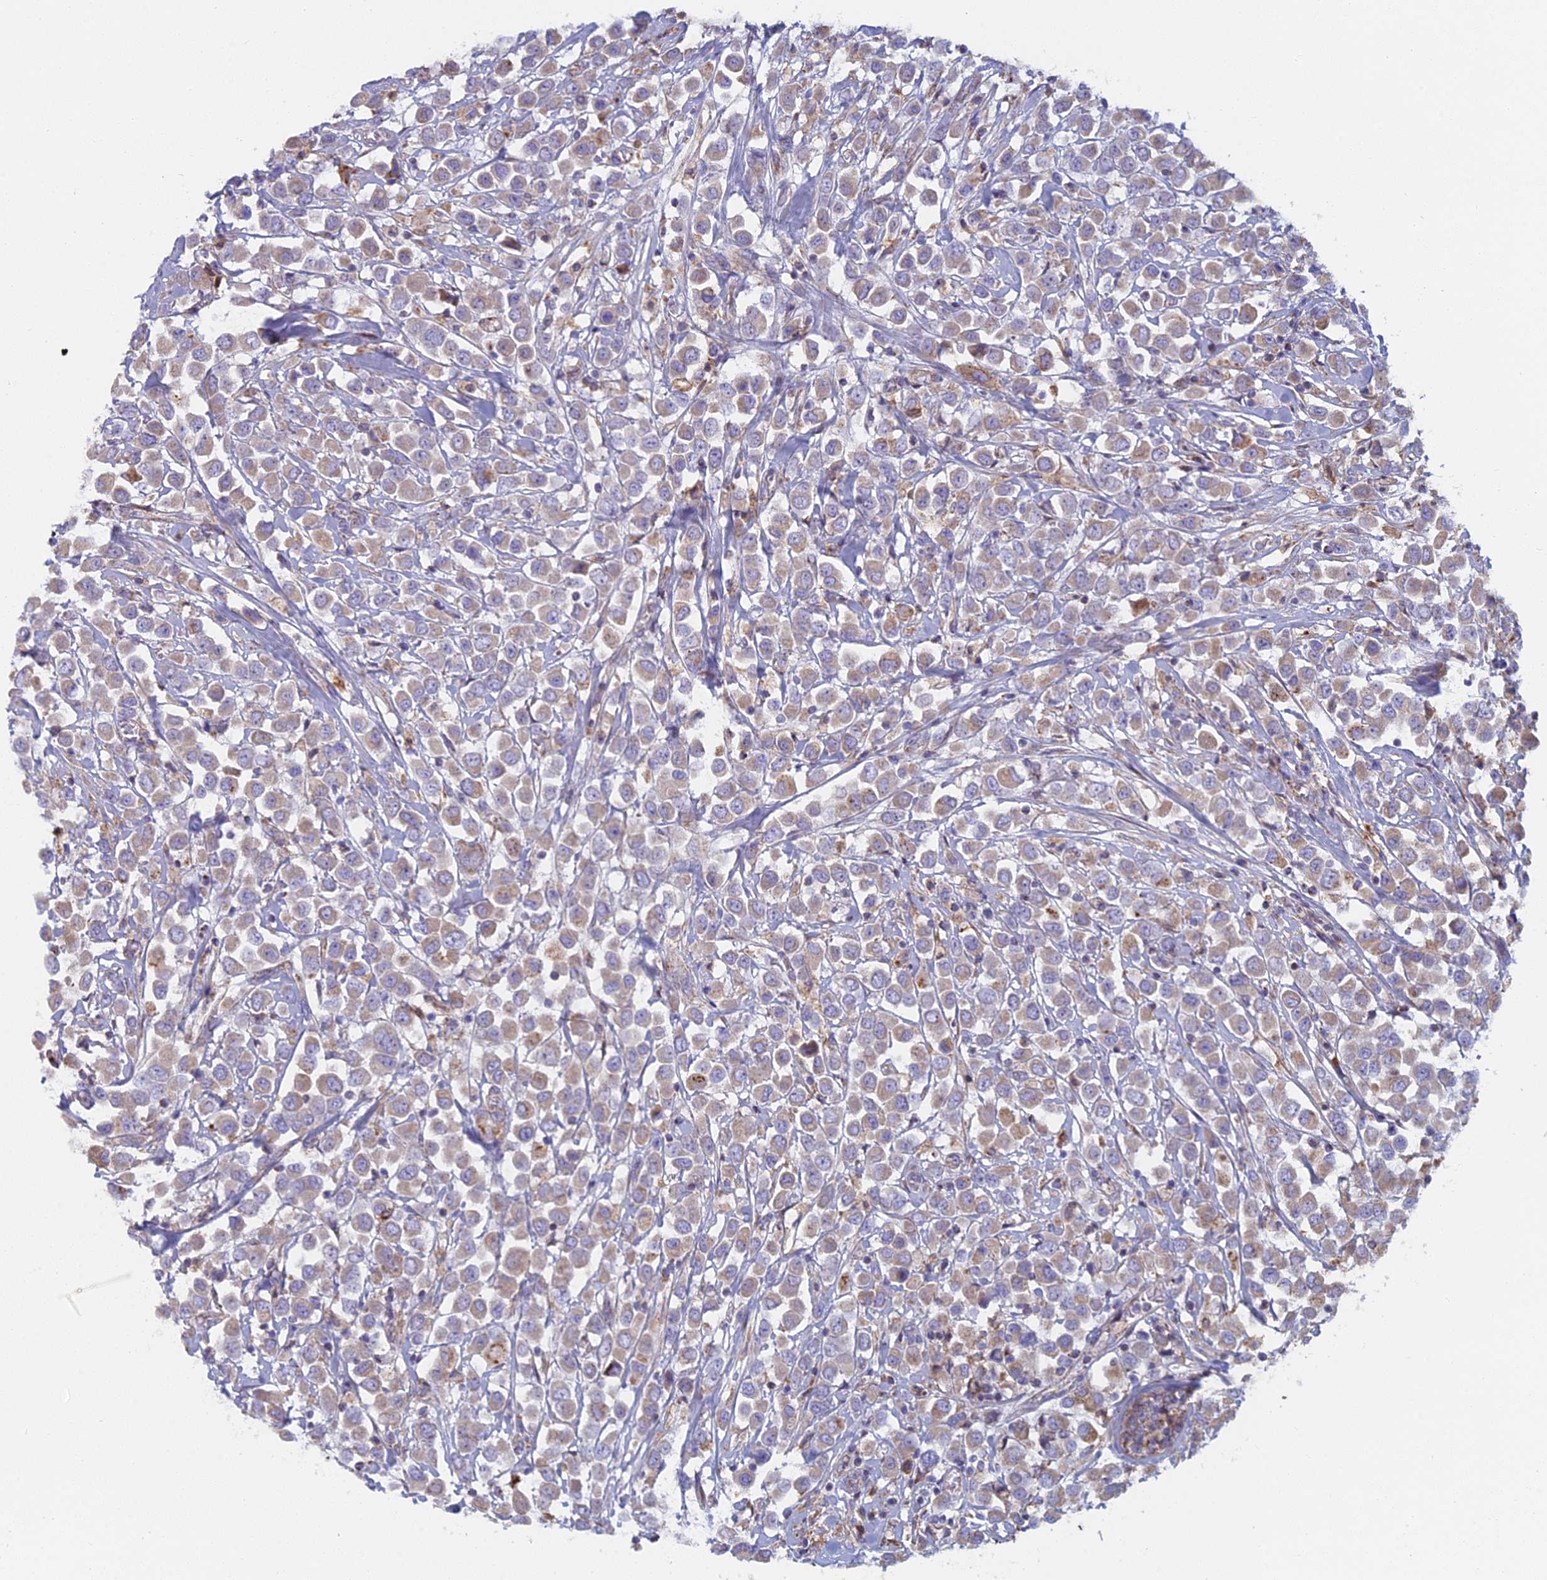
{"staining": {"intensity": "weak", "quantity": "25%-75%", "location": "cytoplasmic/membranous"}, "tissue": "breast cancer", "cell_type": "Tumor cells", "image_type": "cancer", "snomed": [{"axis": "morphology", "description": "Duct carcinoma"}, {"axis": "topography", "description": "Breast"}], "caption": "Tumor cells display low levels of weak cytoplasmic/membranous positivity in approximately 25%-75% of cells in intraductal carcinoma (breast).", "gene": "IFTAP", "patient": {"sex": "female", "age": 61}}